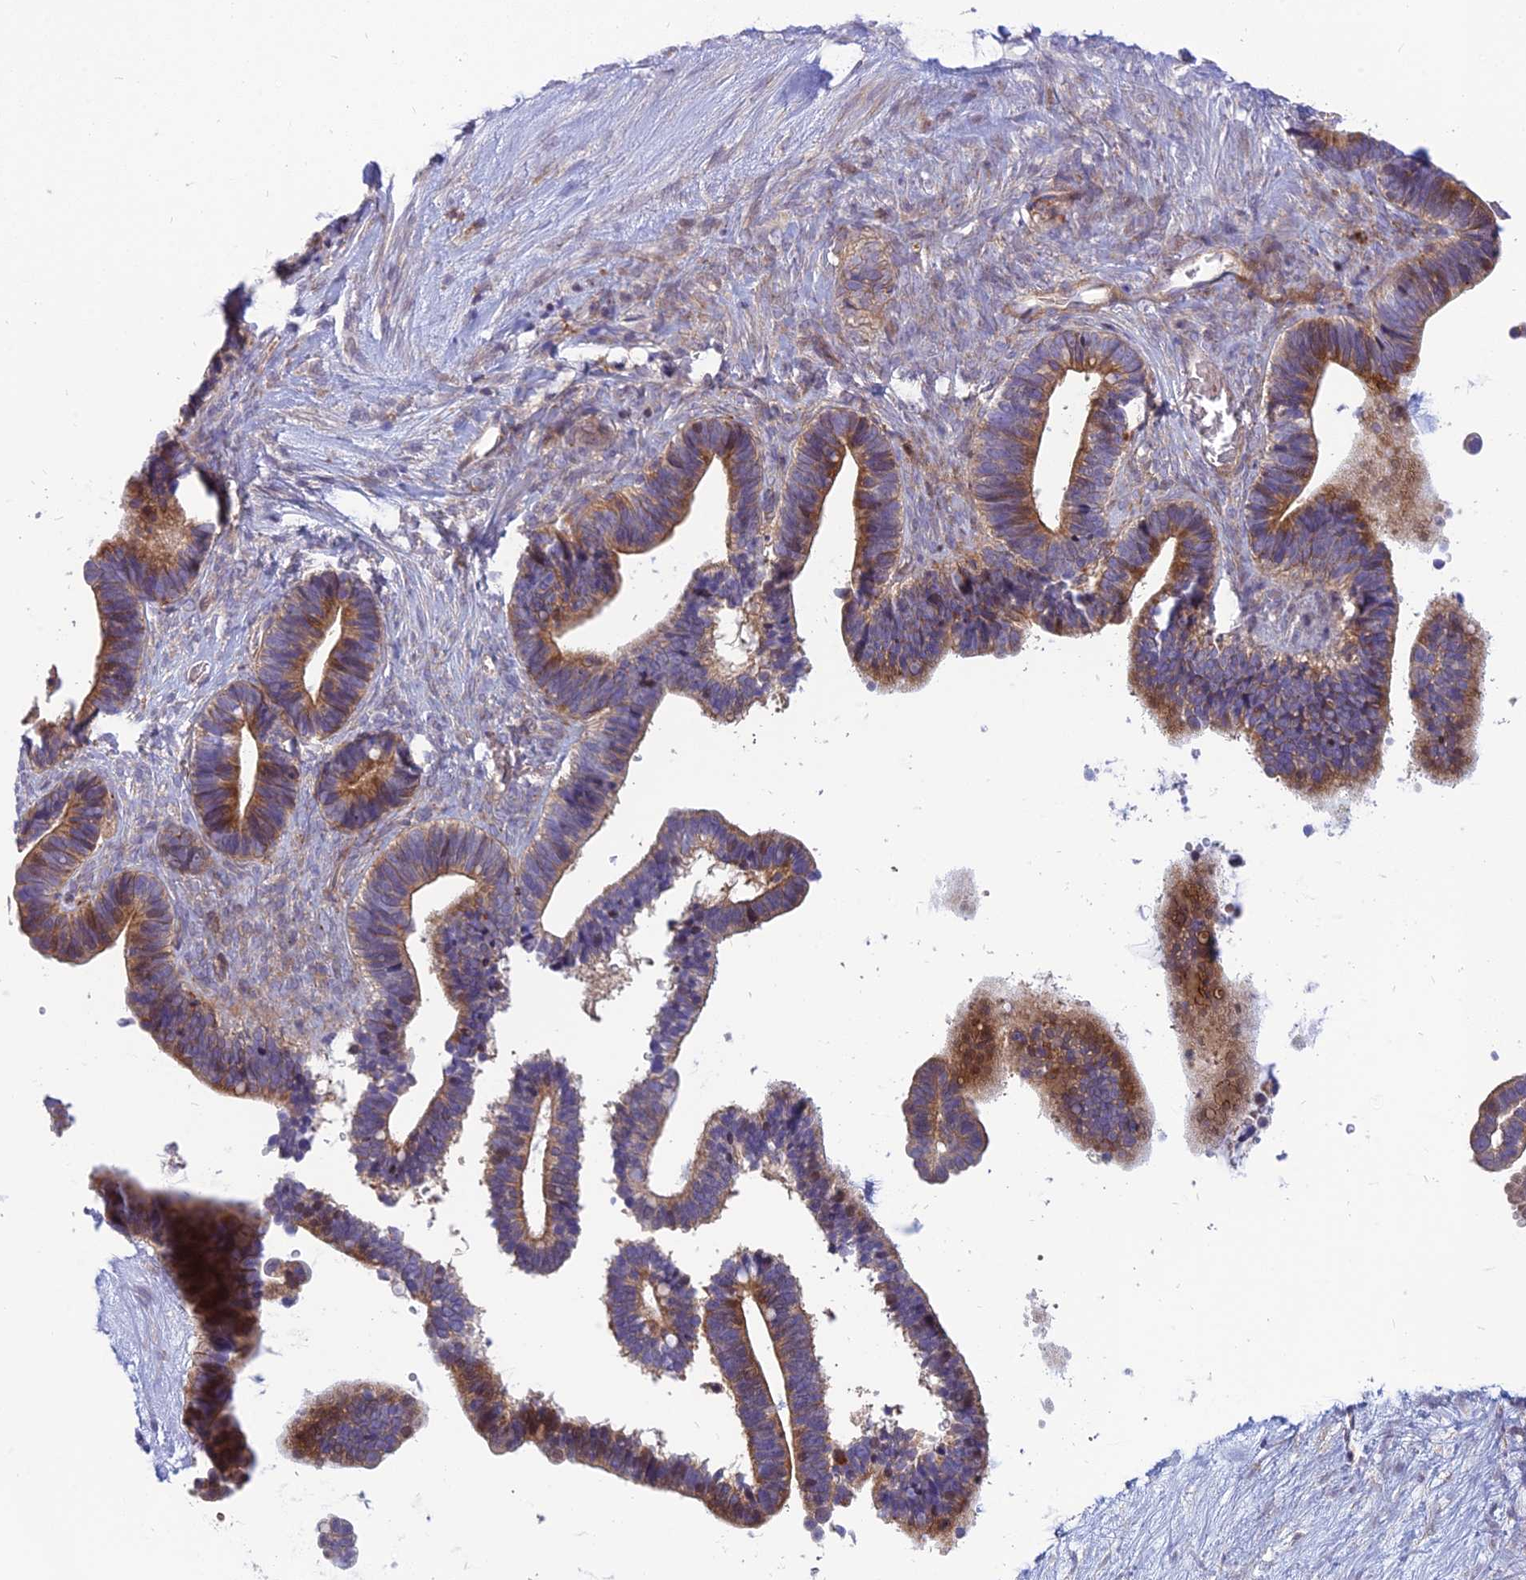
{"staining": {"intensity": "moderate", "quantity": ">75%", "location": "cytoplasmic/membranous"}, "tissue": "ovarian cancer", "cell_type": "Tumor cells", "image_type": "cancer", "snomed": [{"axis": "morphology", "description": "Cystadenocarcinoma, serous, NOS"}, {"axis": "topography", "description": "Ovary"}], "caption": "Immunohistochemical staining of ovarian cancer (serous cystadenocarcinoma) demonstrates medium levels of moderate cytoplasmic/membranous protein positivity in about >75% of tumor cells. (Stains: DAB in brown, nuclei in blue, Microscopy: brightfield microscopy at high magnification).", "gene": "PHKA2", "patient": {"sex": "female", "age": 56}}